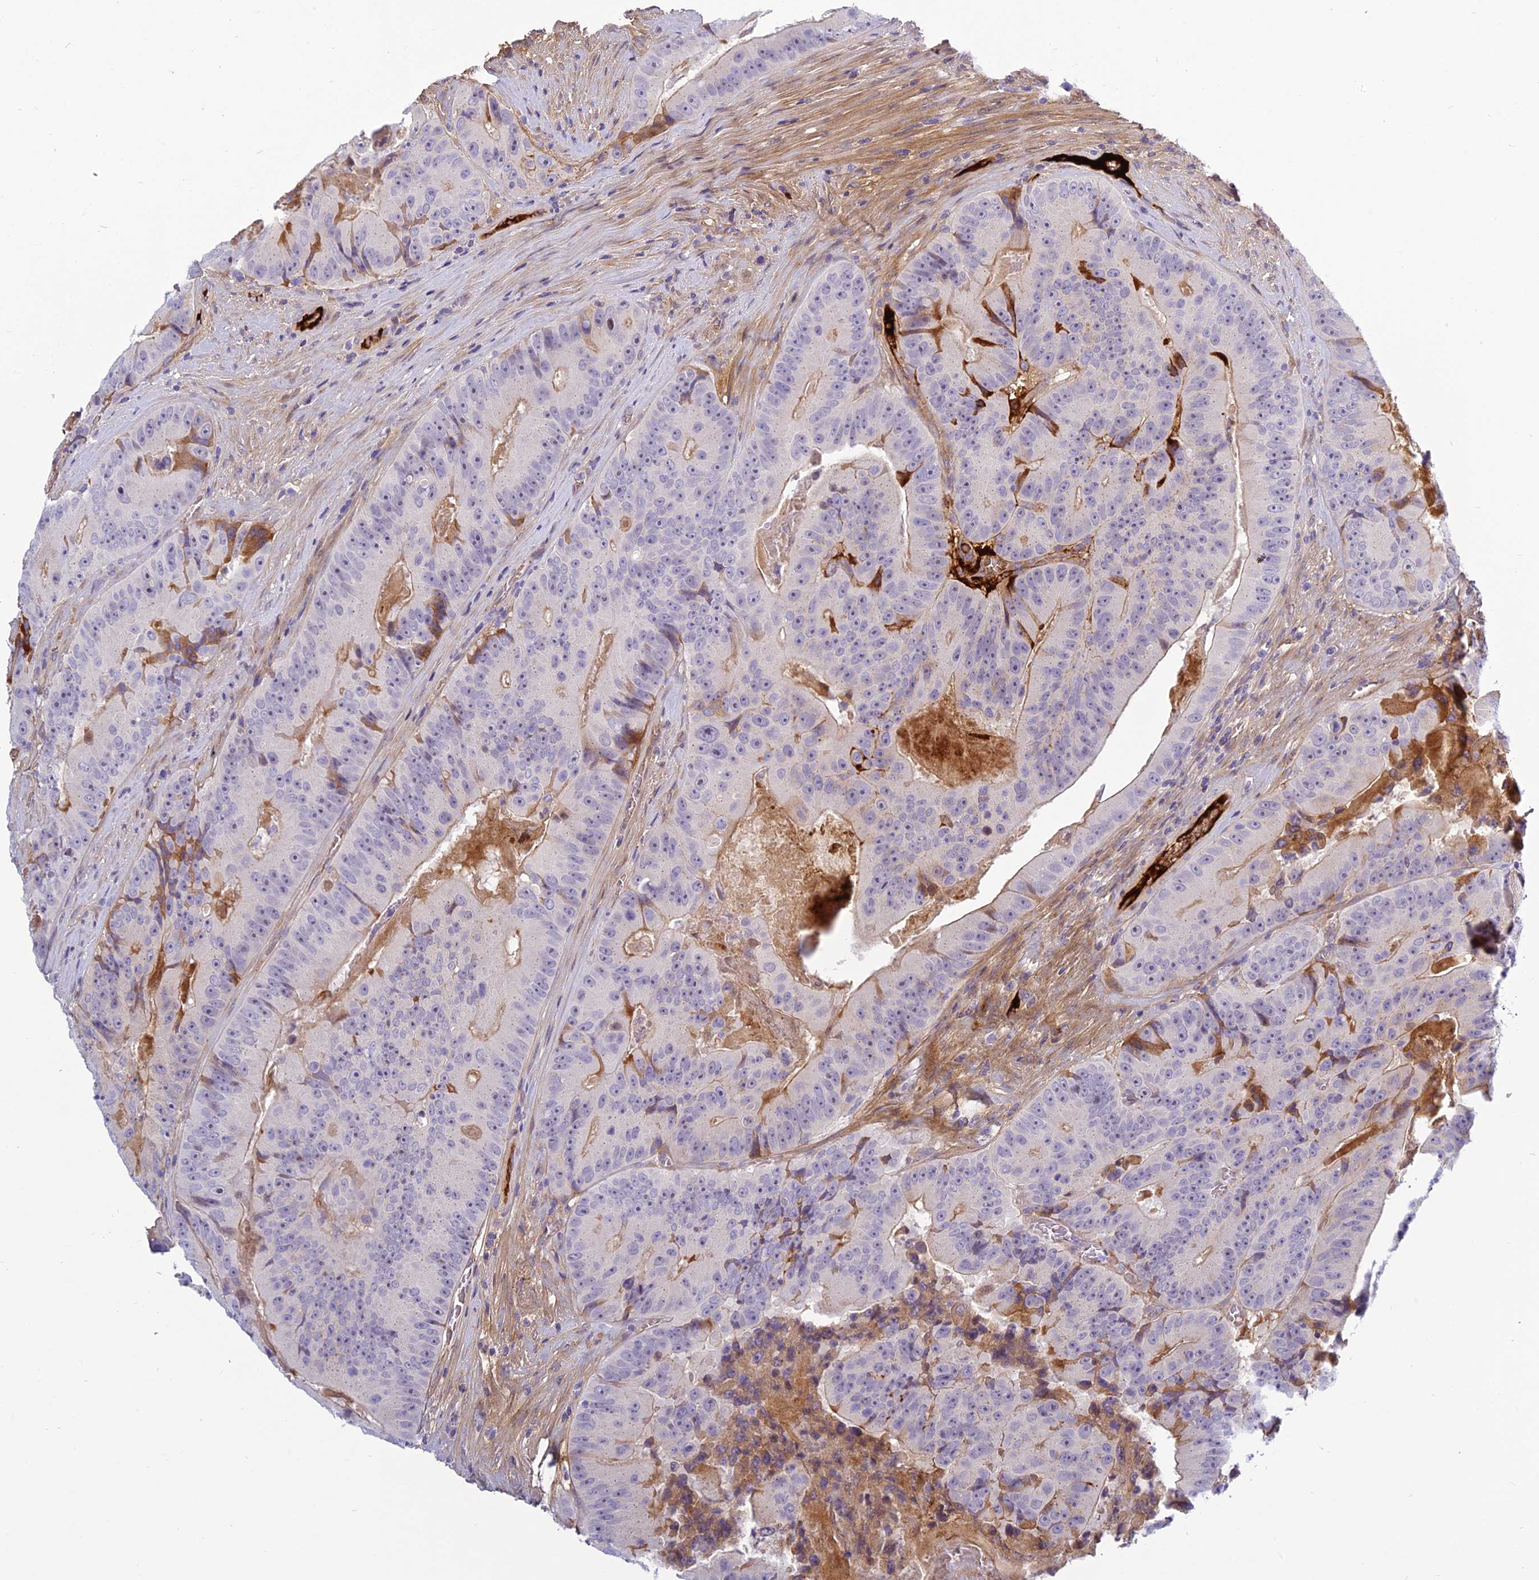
{"staining": {"intensity": "moderate", "quantity": "<25%", "location": "cytoplasmic/membranous"}, "tissue": "colorectal cancer", "cell_type": "Tumor cells", "image_type": "cancer", "snomed": [{"axis": "morphology", "description": "Adenocarcinoma, NOS"}, {"axis": "topography", "description": "Colon"}], "caption": "Immunohistochemical staining of human colorectal cancer displays low levels of moderate cytoplasmic/membranous protein staining in about <25% of tumor cells.", "gene": "CLEC11A", "patient": {"sex": "female", "age": 86}}